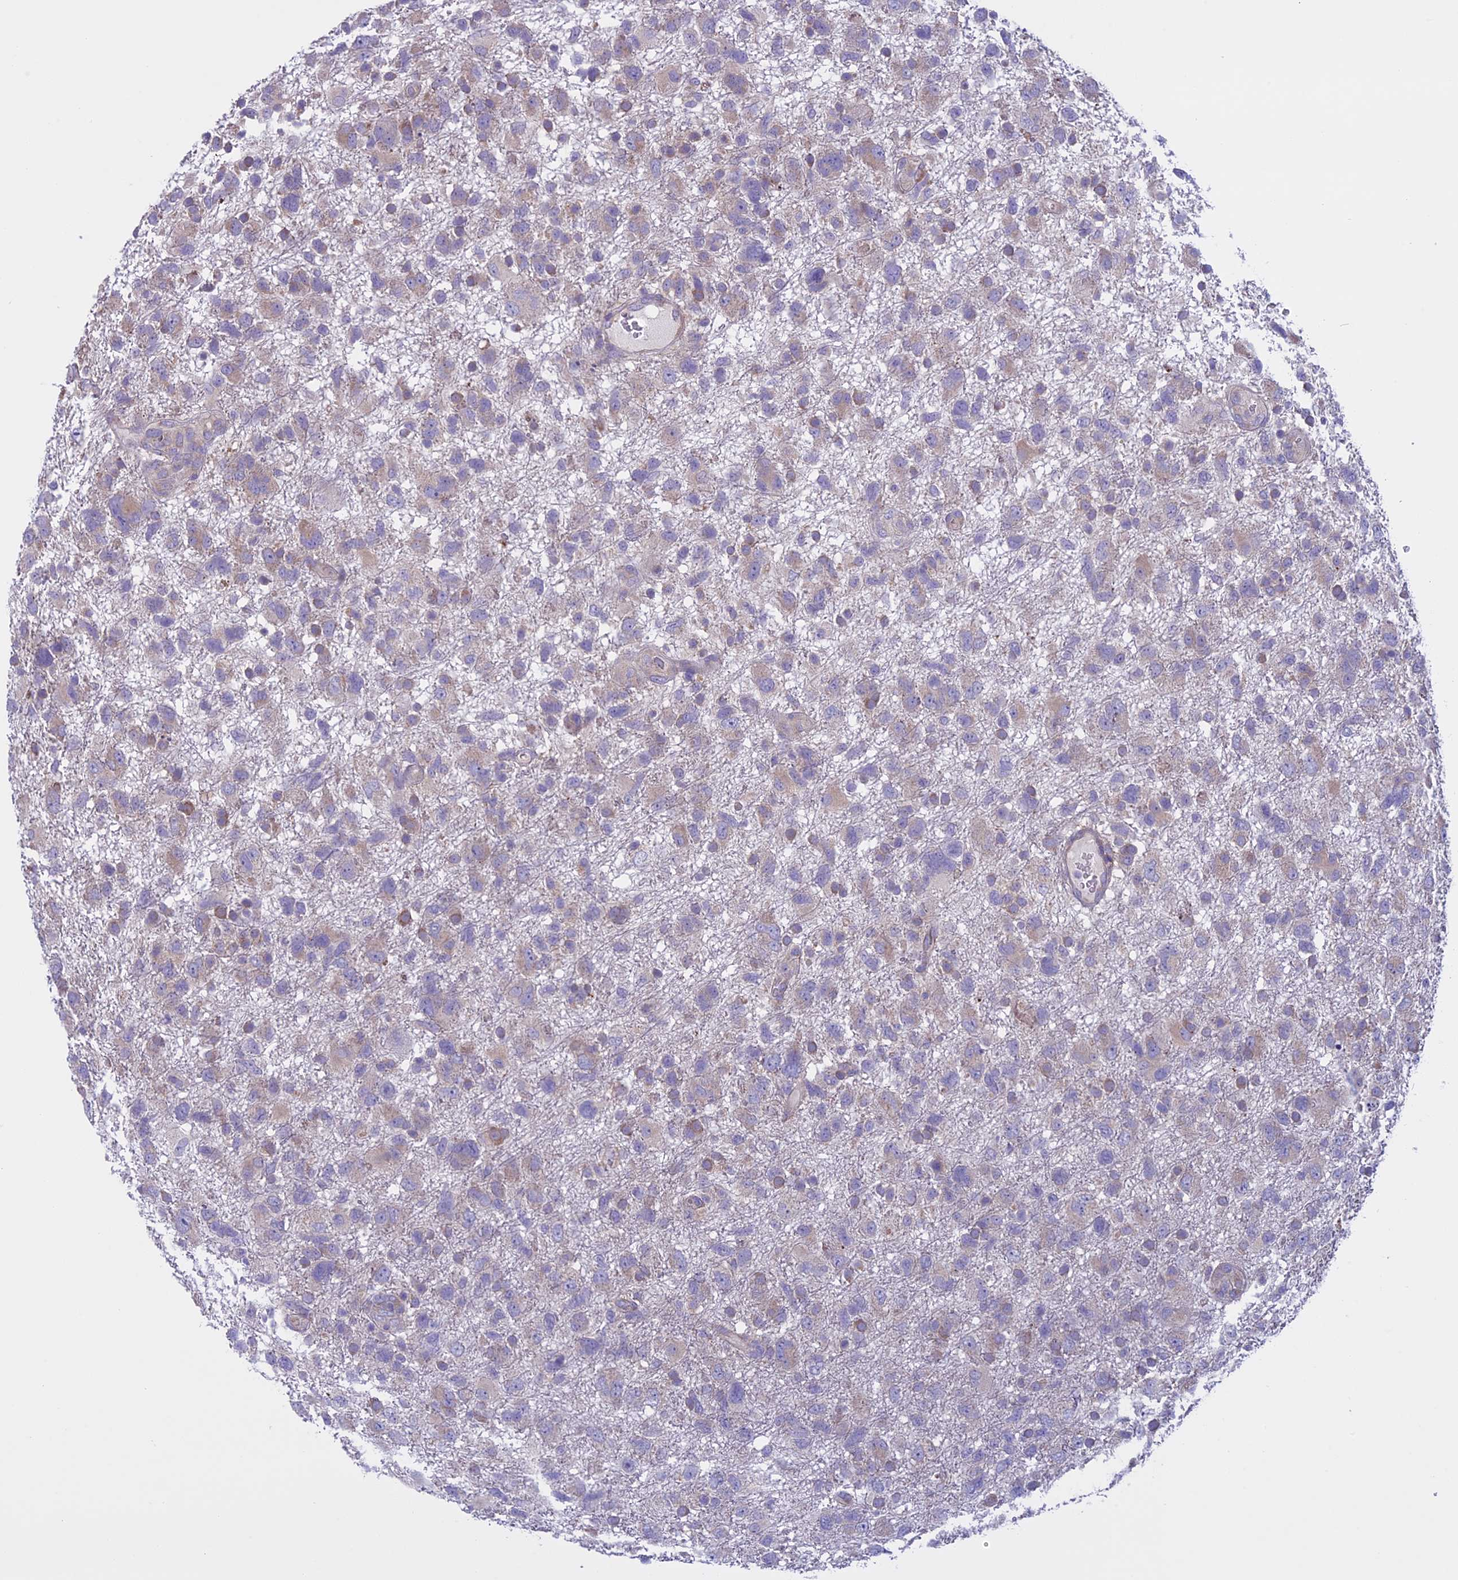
{"staining": {"intensity": "negative", "quantity": "none", "location": "none"}, "tissue": "glioma", "cell_type": "Tumor cells", "image_type": "cancer", "snomed": [{"axis": "morphology", "description": "Glioma, malignant, High grade"}, {"axis": "topography", "description": "Brain"}], "caption": "High magnification brightfield microscopy of malignant glioma (high-grade) stained with DAB (brown) and counterstained with hematoxylin (blue): tumor cells show no significant staining.", "gene": "DCTN5", "patient": {"sex": "male", "age": 61}}